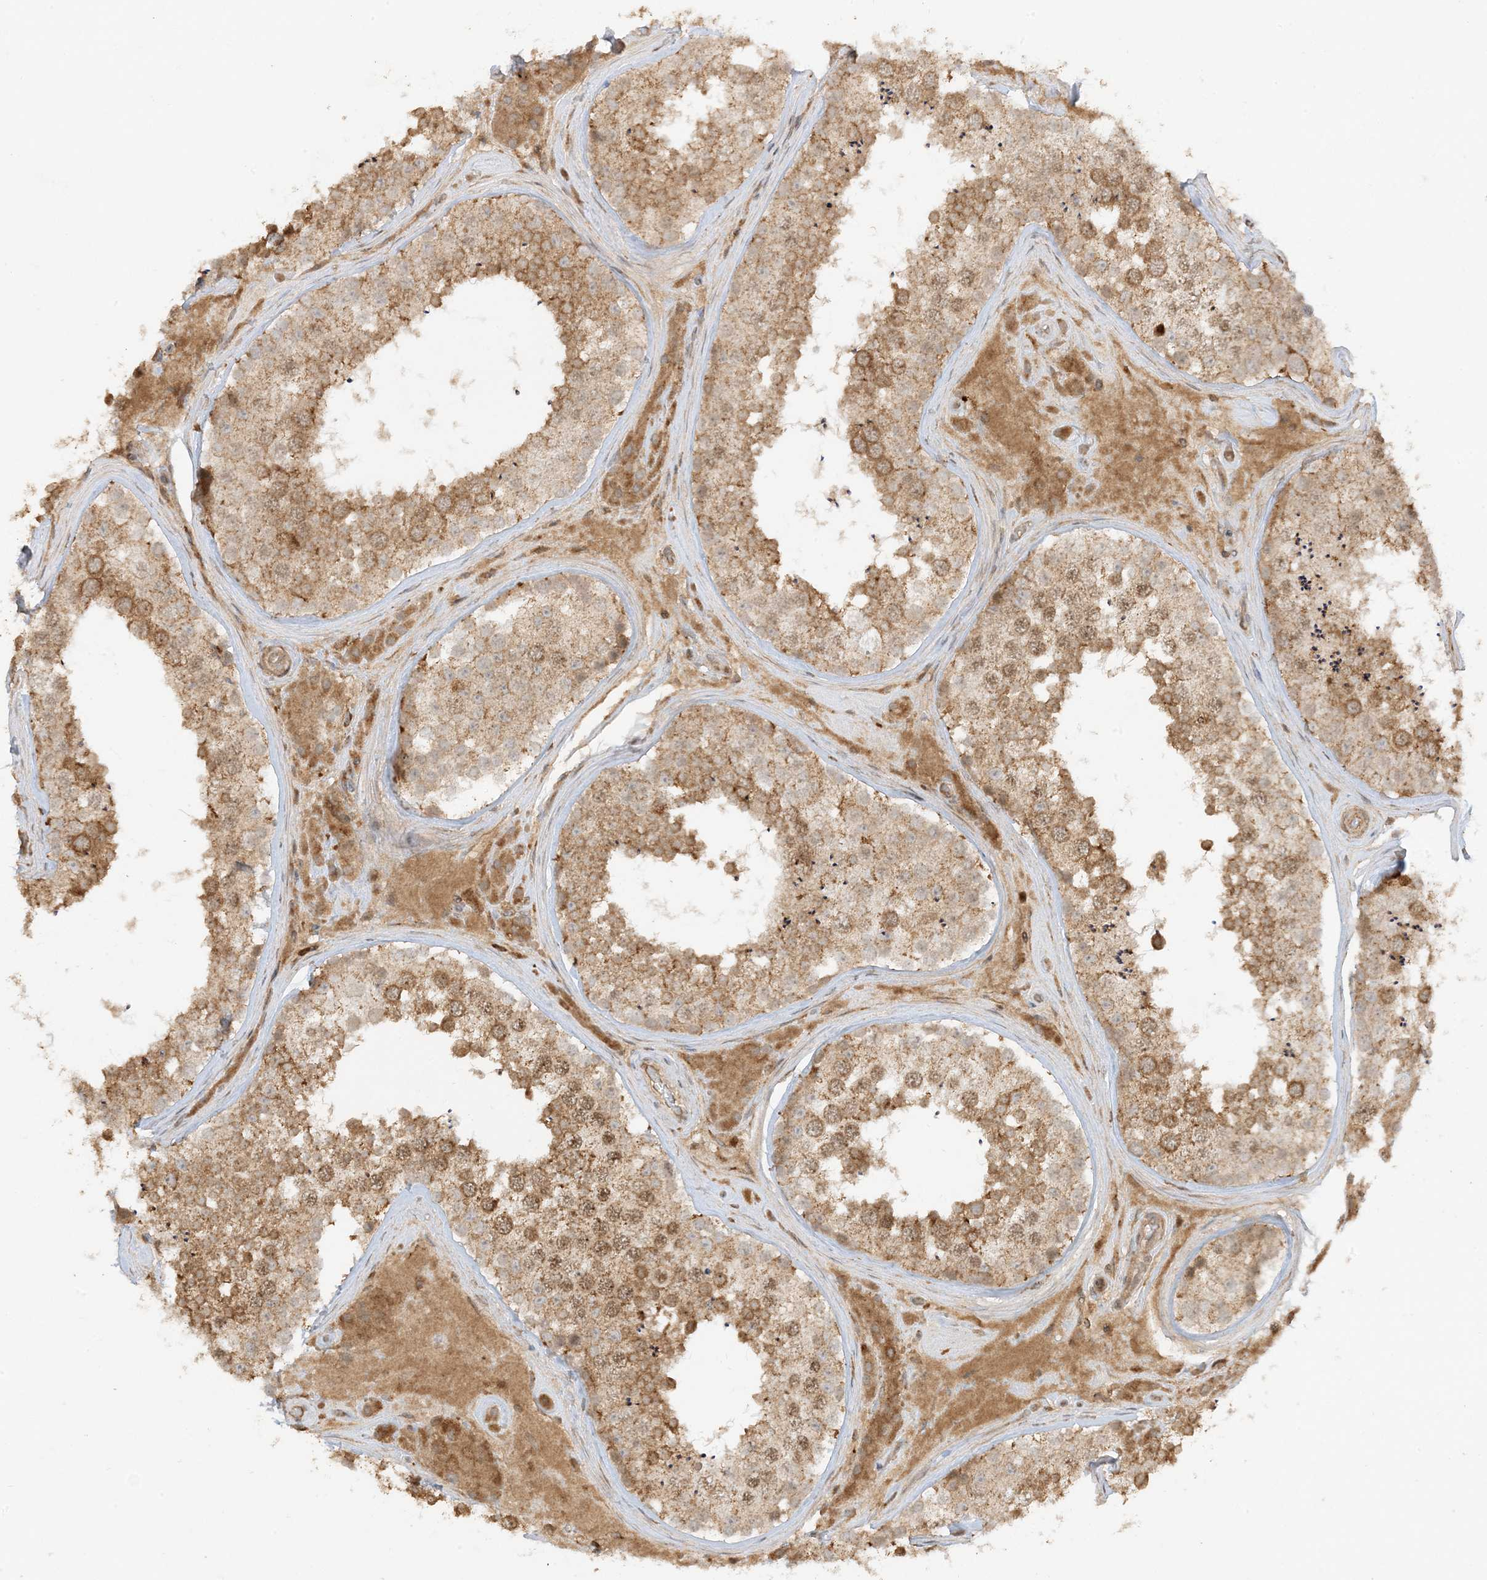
{"staining": {"intensity": "moderate", "quantity": ">75%", "location": "cytoplasmic/membranous"}, "tissue": "testis", "cell_type": "Cells in seminiferous ducts", "image_type": "normal", "snomed": [{"axis": "morphology", "description": "Normal tissue, NOS"}, {"axis": "topography", "description": "Testis"}], "caption": "Immunohistochemistry photomicrograph of unremarkable testis: human testis stained using immunohistochemistry demonstrates medium levels of moderate protein expression localized specifically in the cytoplasmic/membranous of cells in seminiferous ducts, appearing as a cytoplasmic/membranous brown color.", "gene": "XRN1", "patient": {"sex": "male", "age": 46}}